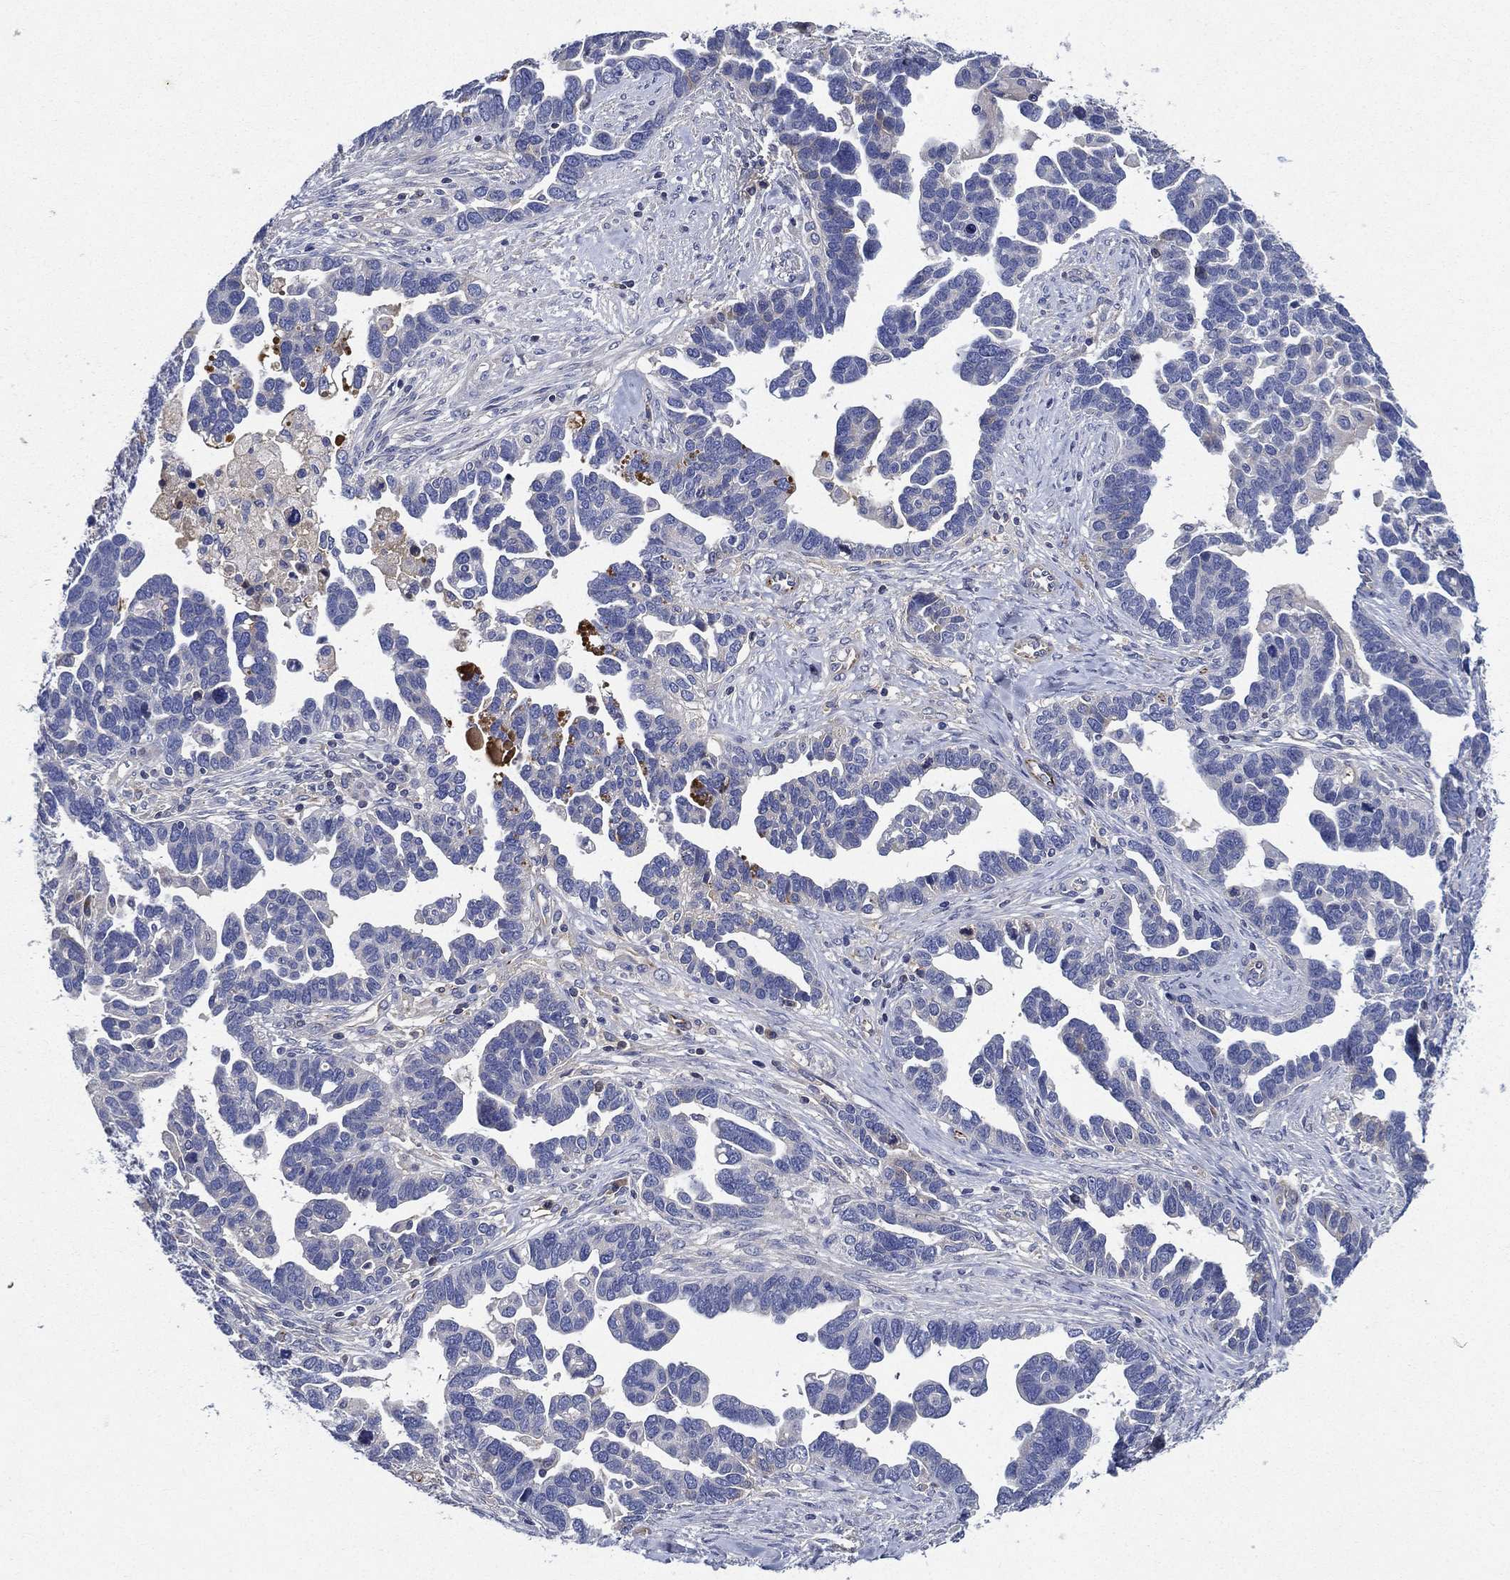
{"staining": {"intensity": "negative", "quantity": "none", "location": "none"}, "tissue": "ovarian cancer", "cell_type": "Tumor cells", "image_type": "cancer", "snomed": [{"axis": "morphology", "description": "Cystadenocarcinoma, serous, NOS"}, {"axis": "topography", "description": "Ovary"}], "caption": "The micrograph reveals no significant staining in tumor cells of ovarian serous cystadenocarcinoma.", "gene": "TMPRSS11D", "patient": {"sex": "female", "age": 54}}